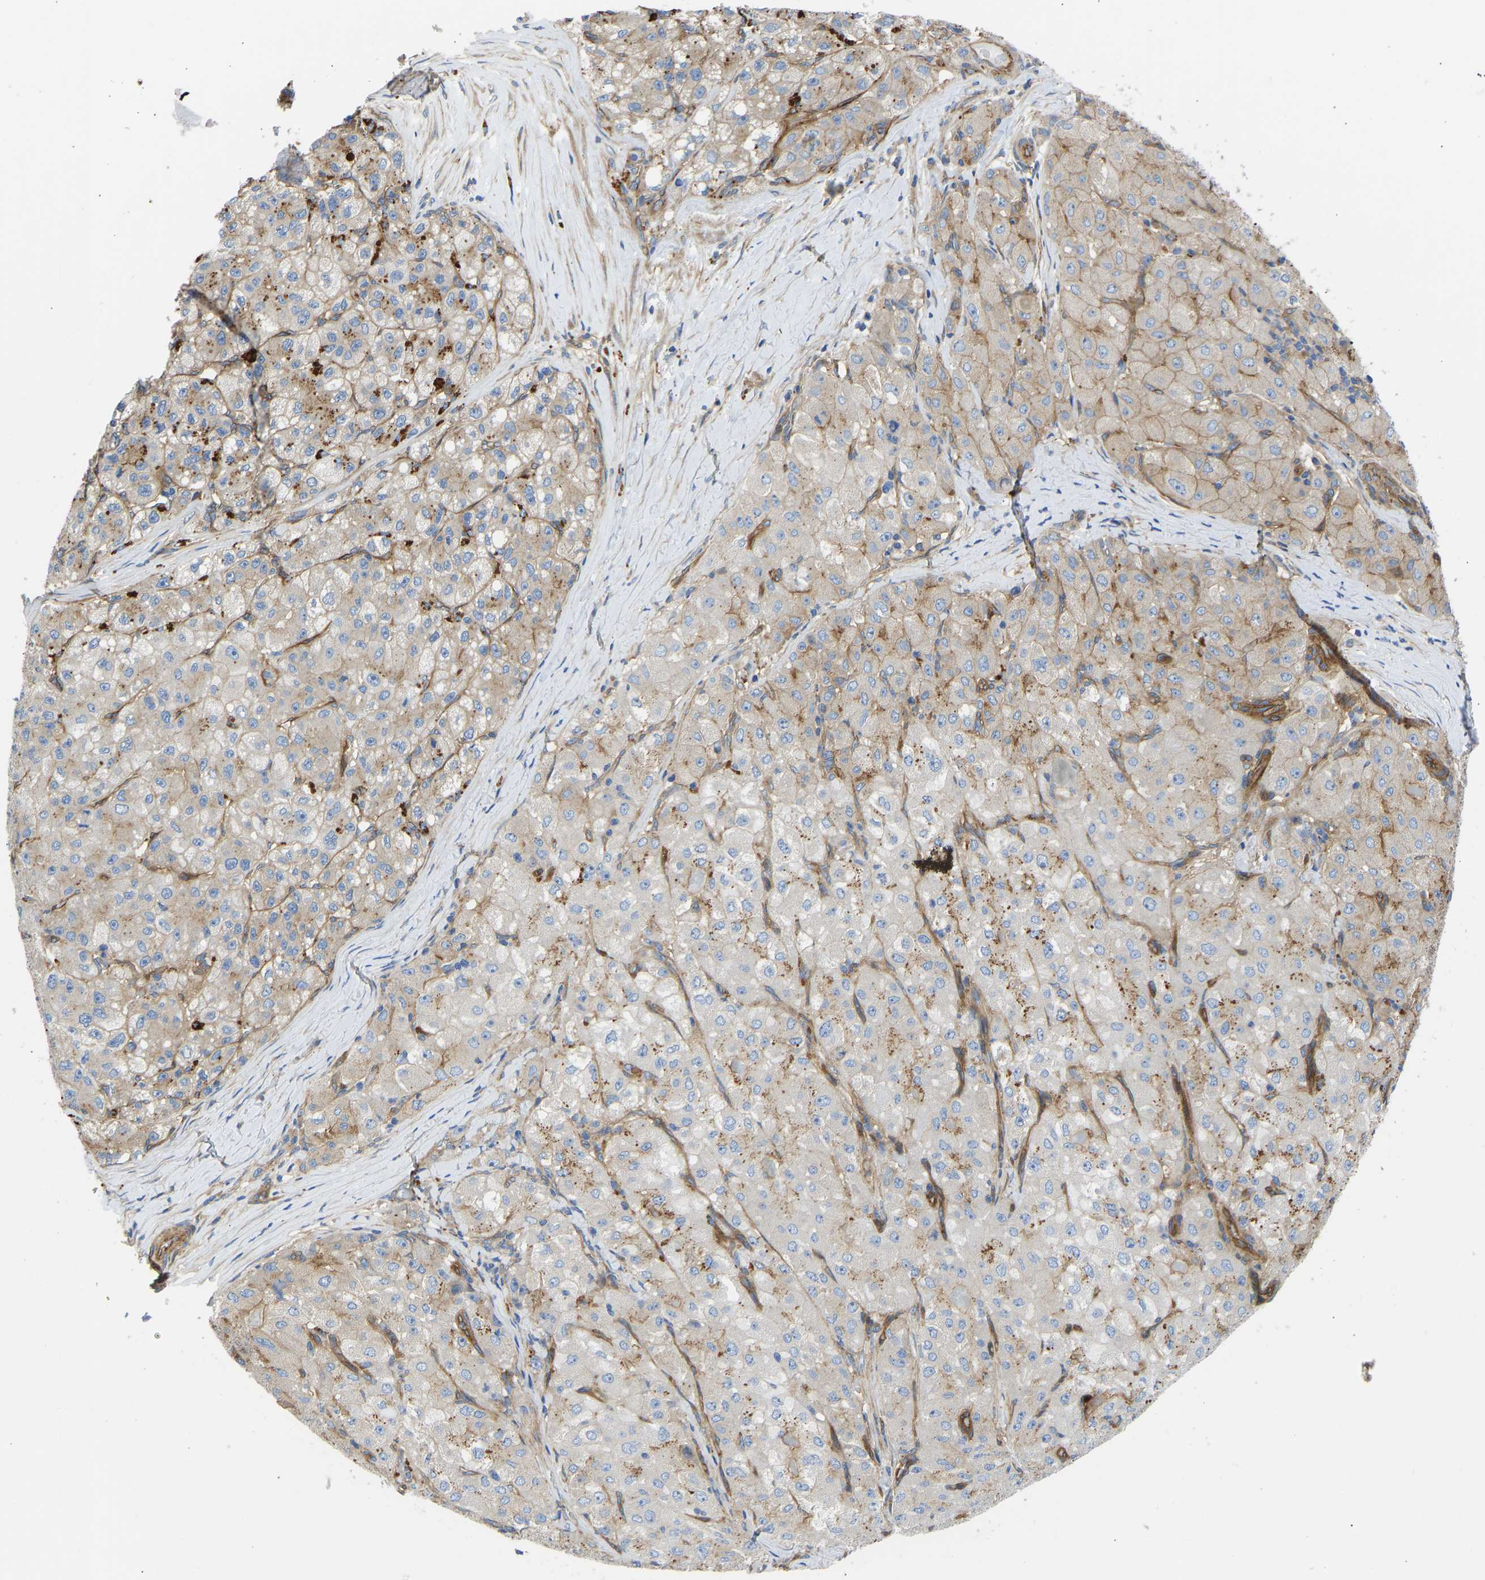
{"staining": {"intensity": "moderate", "quantity": "25%-75%", "location": "cytoplasmic/membranous"}, "tissue": "liver cancer", "cell_type": "Tumor cells", "image_type": "cancer", "snomed": [{"axis": "morphology", "description": "Carcinoma, Hepatocellular, NOS"}, {"axis": "topography", "description": "Liver"}], "caption": "Immunohistochemistry (IHC) (DAB (3,3'-diaminobenzidine)) staining of liver cancer (hepatocellular carcinoma) exhibits moderate cytoplasmic/membranous protein staining in approximately 25%-75% of tumor cells. Using DAB (3,3'-diaminobenzidine) (brown) and hematoxylin (blue) stains, captured at high magnification using brightfield microscopy.", "gene": "MYO1C", "patient": {"sex": "male", "age": 80}}